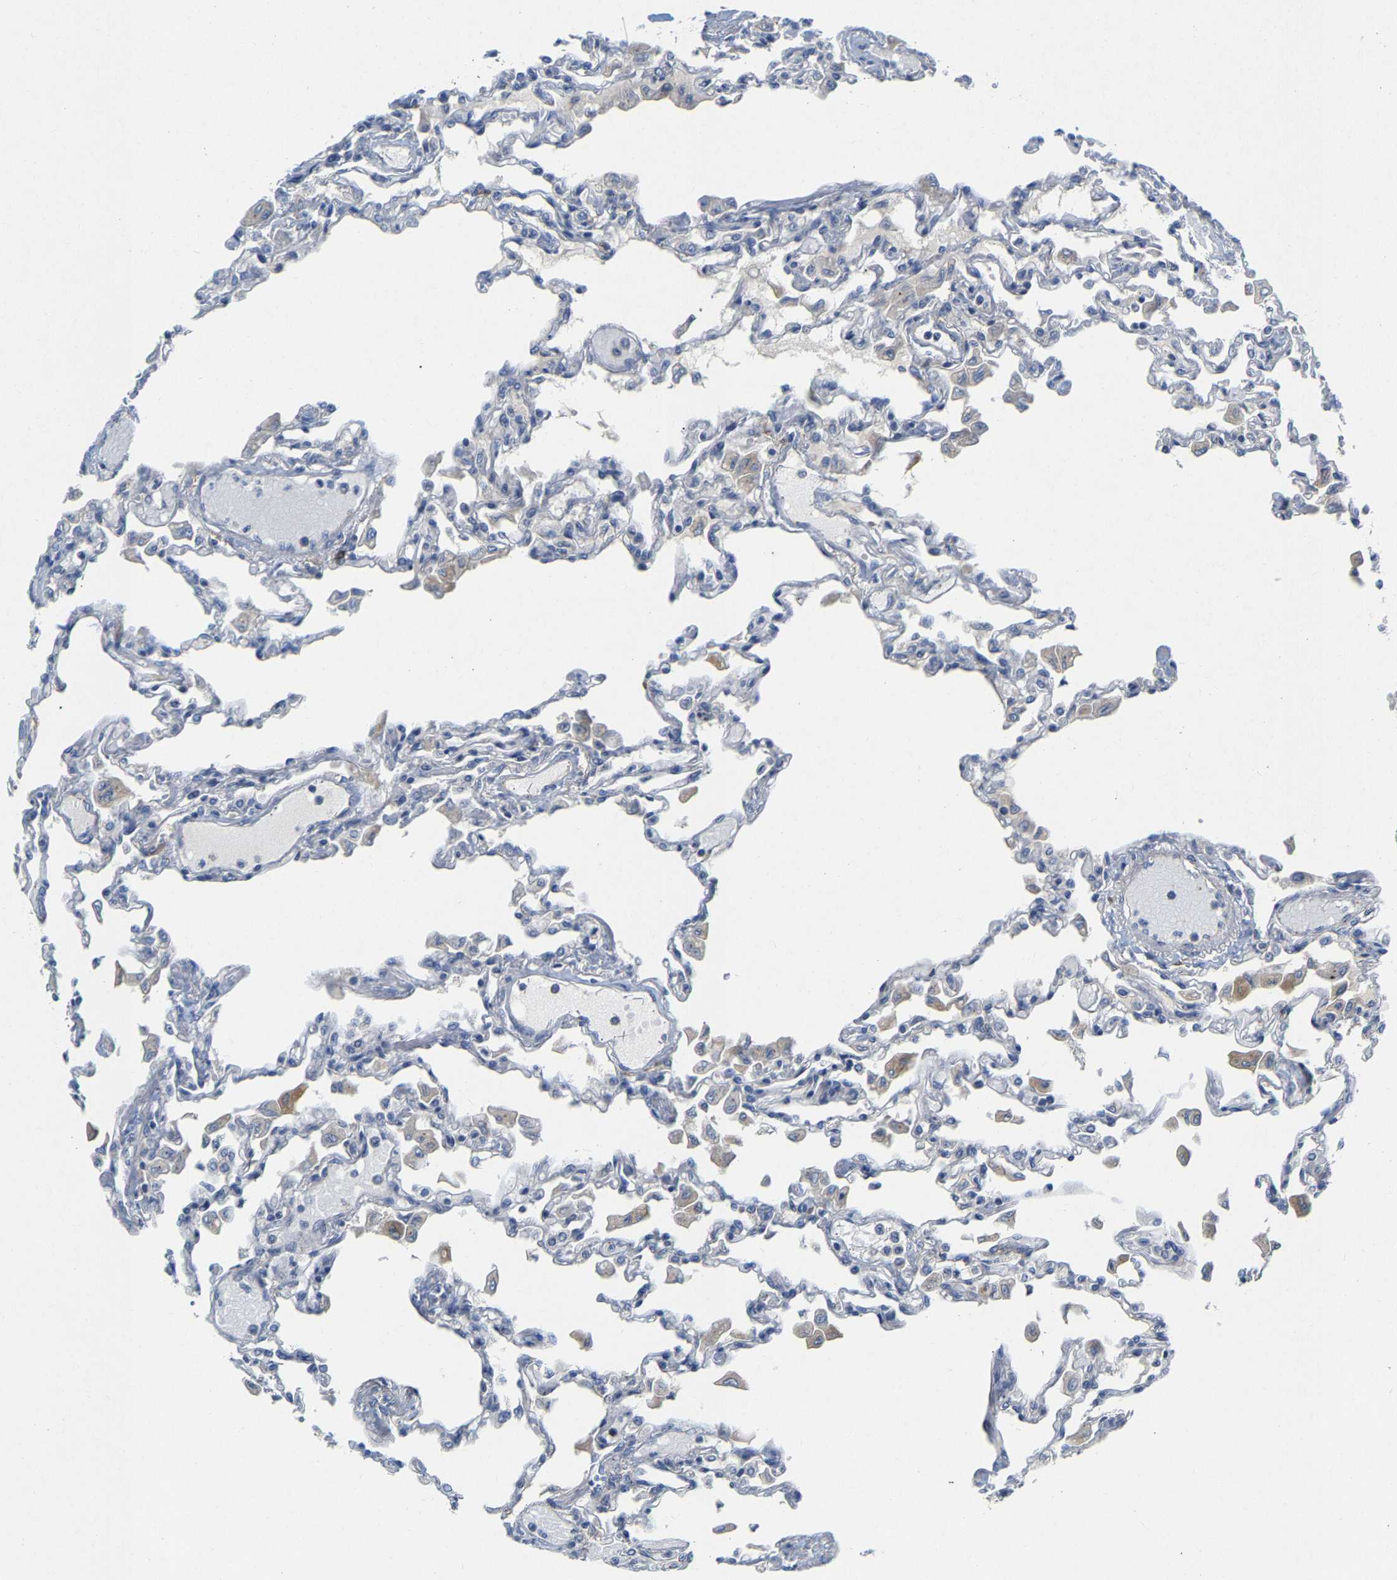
{"staining": {"intensity": "negative", "quantity": "none", "location": "none"}, "tissue": "lung", "cell_type": "Alveolar cells", "image_type": "normal", "snomed": [{"axis": "morphology", "description": "Normal tissue, NOS"}, {"axis": "topography", "description": "Bronchus"}, {"axis": "topography", "description": "Lung"}], "caption": "Alveolar cells show no significant protein staining in benign lung. Nuclei are stained in blue.", "gene": "PCNT", "patient": {"sex": "female", "age": 49}}